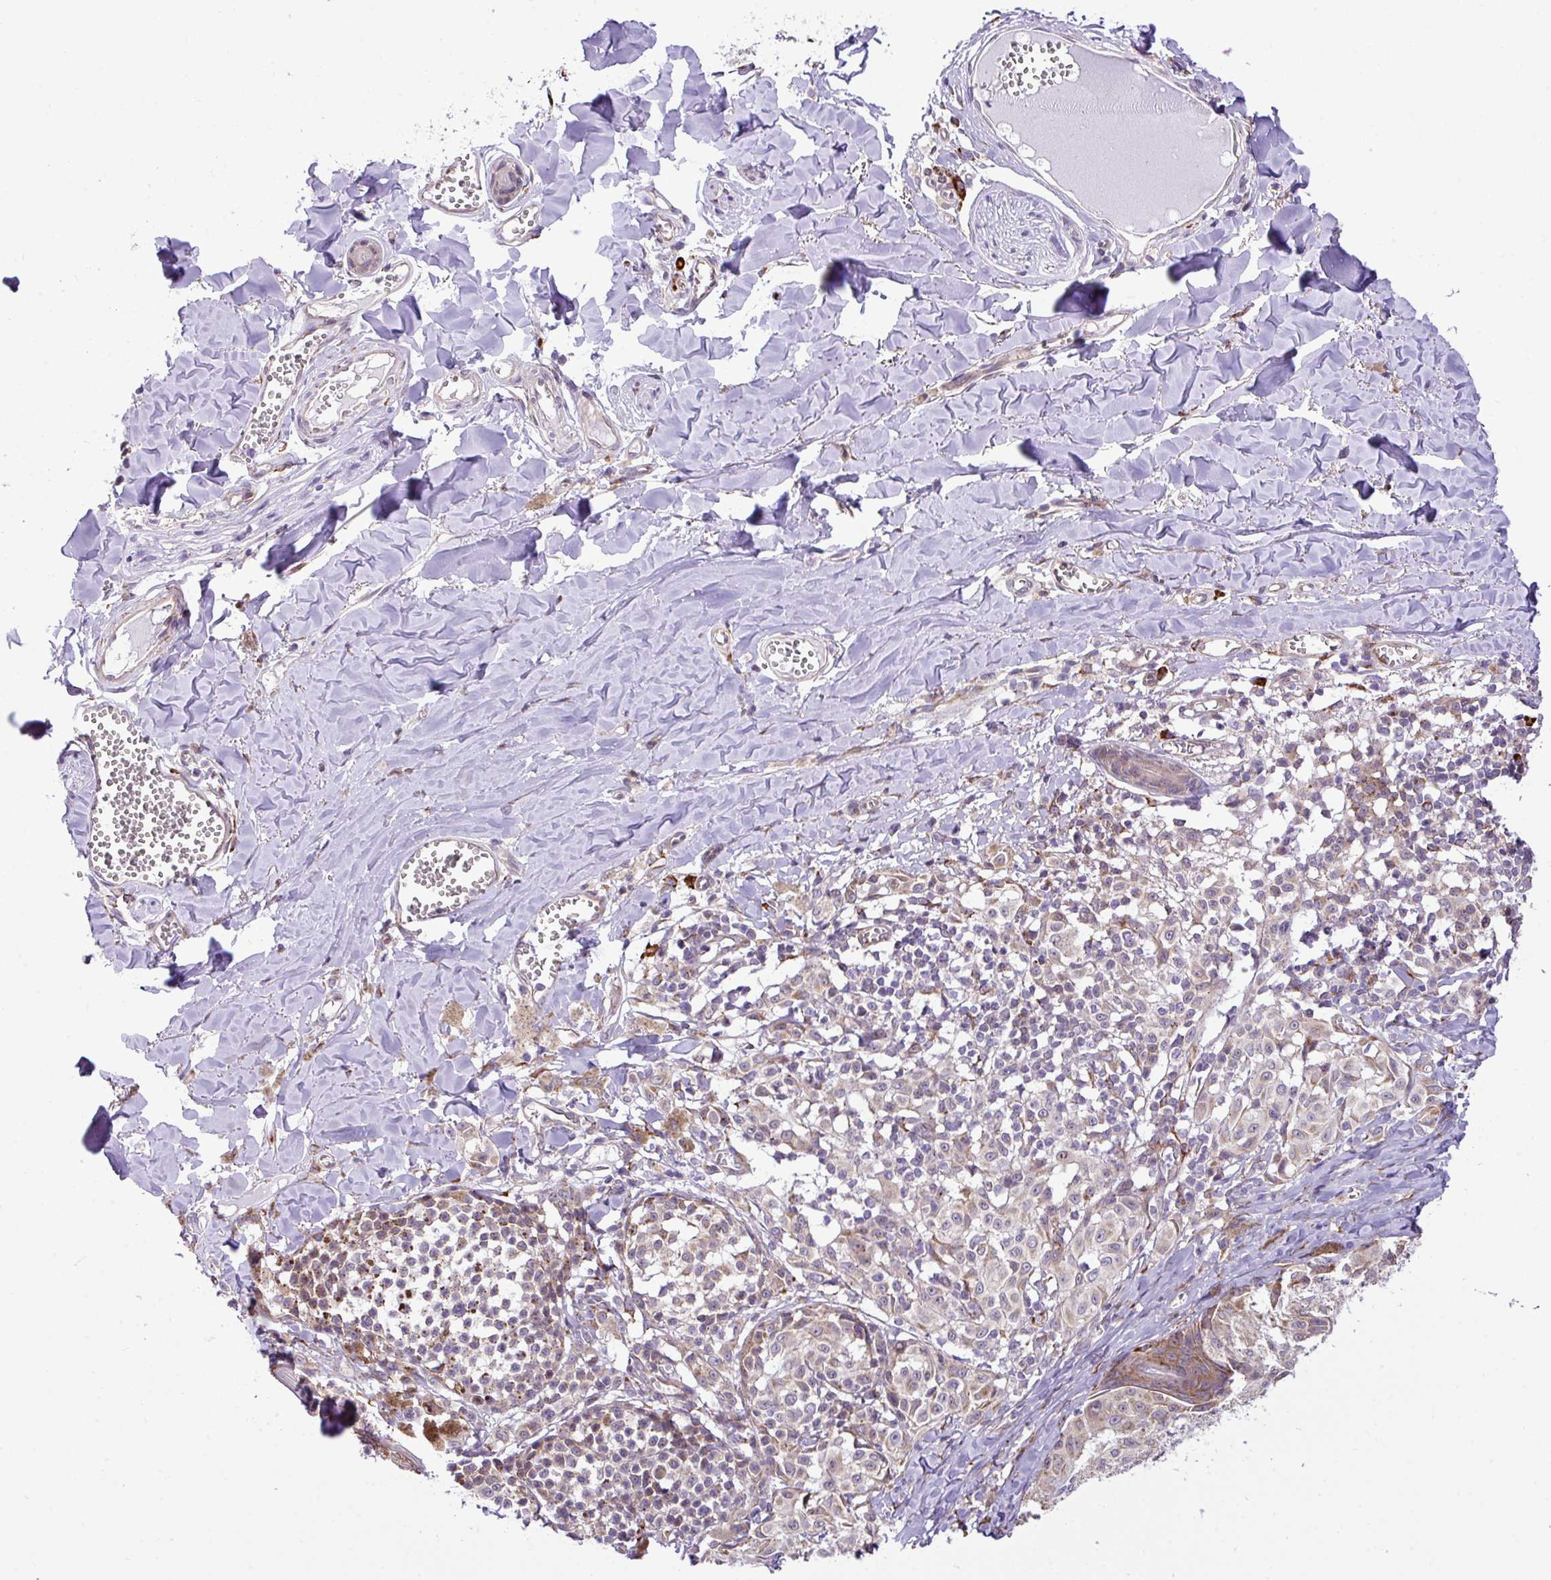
{"staining": {"intensity": "weak", "quantity": "<25%", "location": "cytoplasmic/membranous"}, "tissue": "melanoma", "cell_type": "Tumor cells", "image_type": "cancer", "snomed": [{"axis": "morphology", "description": "Malignant melanoma, NOS"}, {"axis": "topography", "description": "Skin"}], "caption": "High power microscopy image of an IHC photomicrograph of malignant melanoma, revealing no significant staining in tumor cells.", "gene": "CFAP97", "patient": {"sex": "female", "age": 43}}